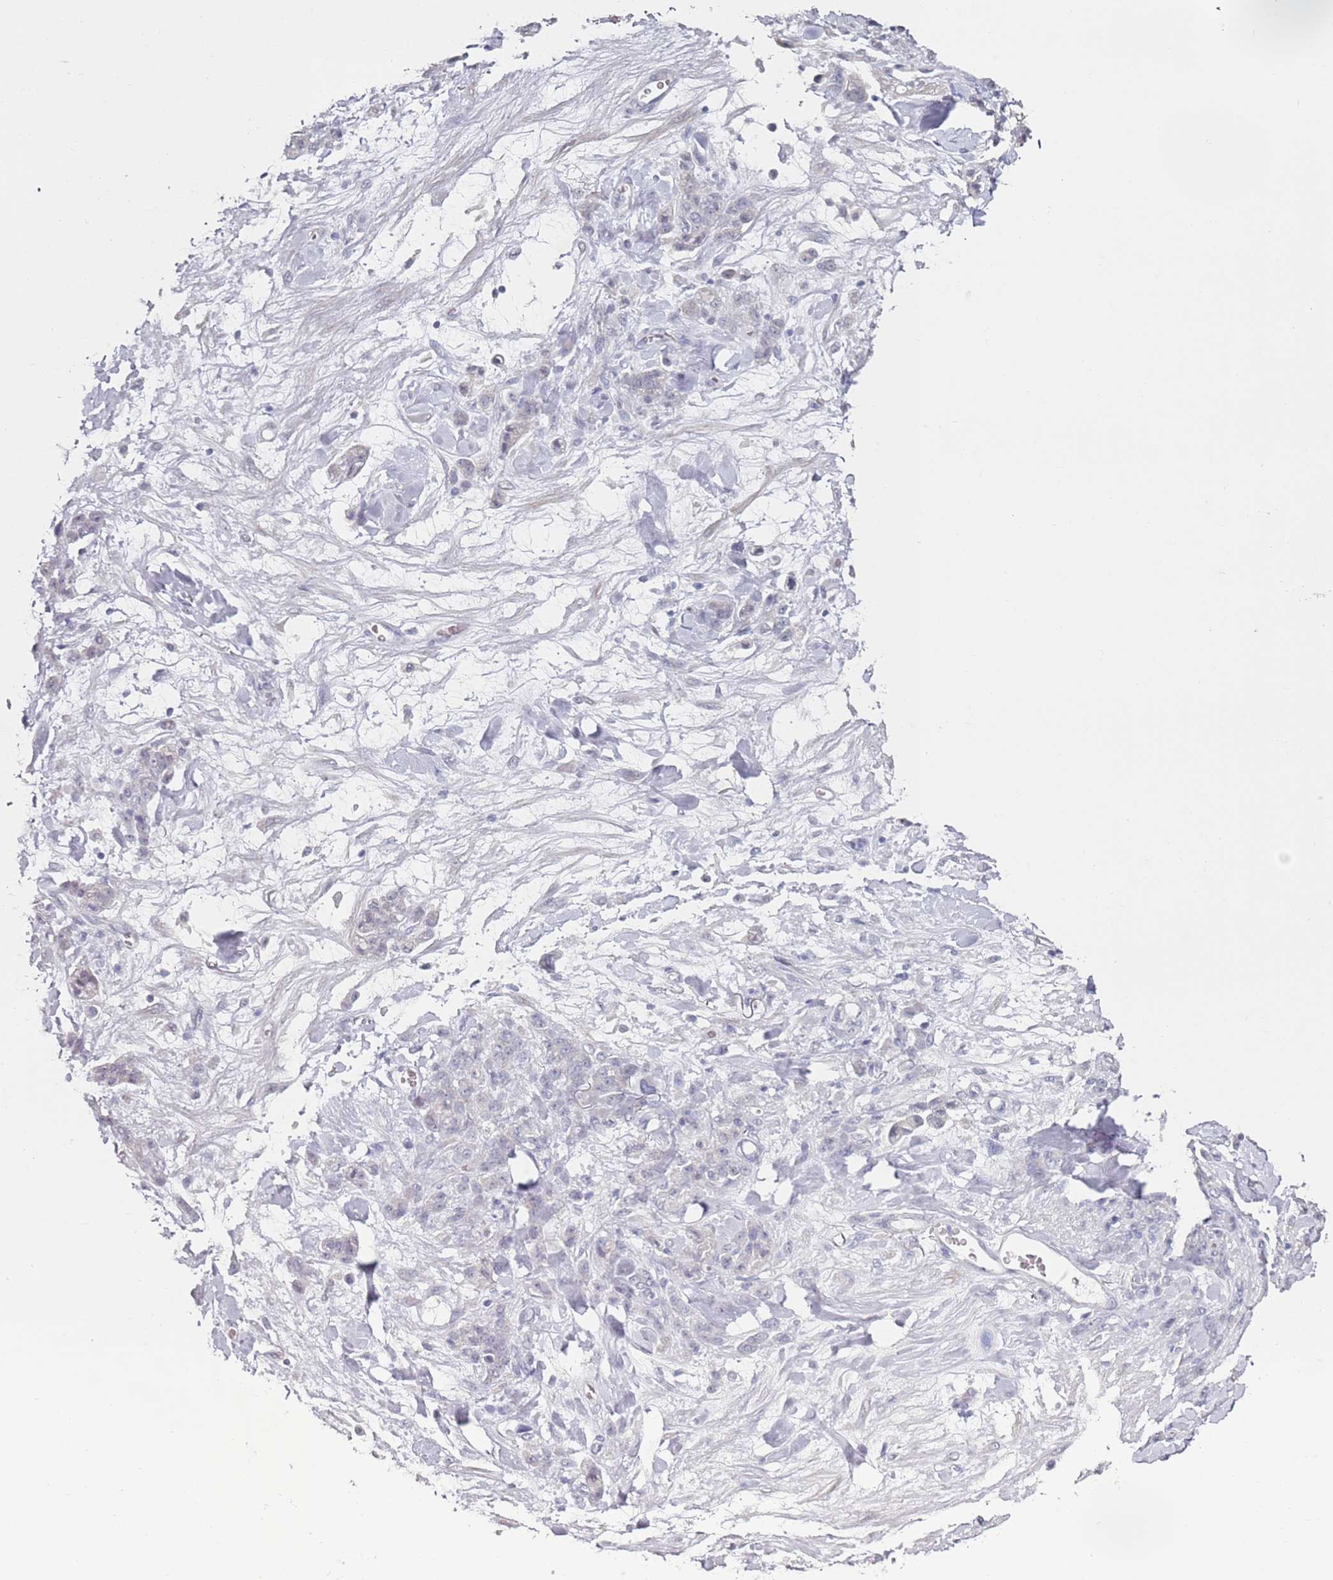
{"staining": {"intensity": "negative", "quantity": "none", "location": "none"}, "tissue": "stomach cancer", "cell_type": "Tumor cells", "image_type": "cancer", "snomed": [{"axis": "morphology", "description": "Normal tissue, NOS"}, {"axis": "morphology", "description": "Adenocarcinoma, NOS"}, {"axis": "topography", "description": "Stomach"}], "caption": "IHC of human stomach cancer (adenocarcinoma) reveals no staining in tumor cells.", "gene": "DNAH11", "patient": {"sex": "male", "age": 82}}